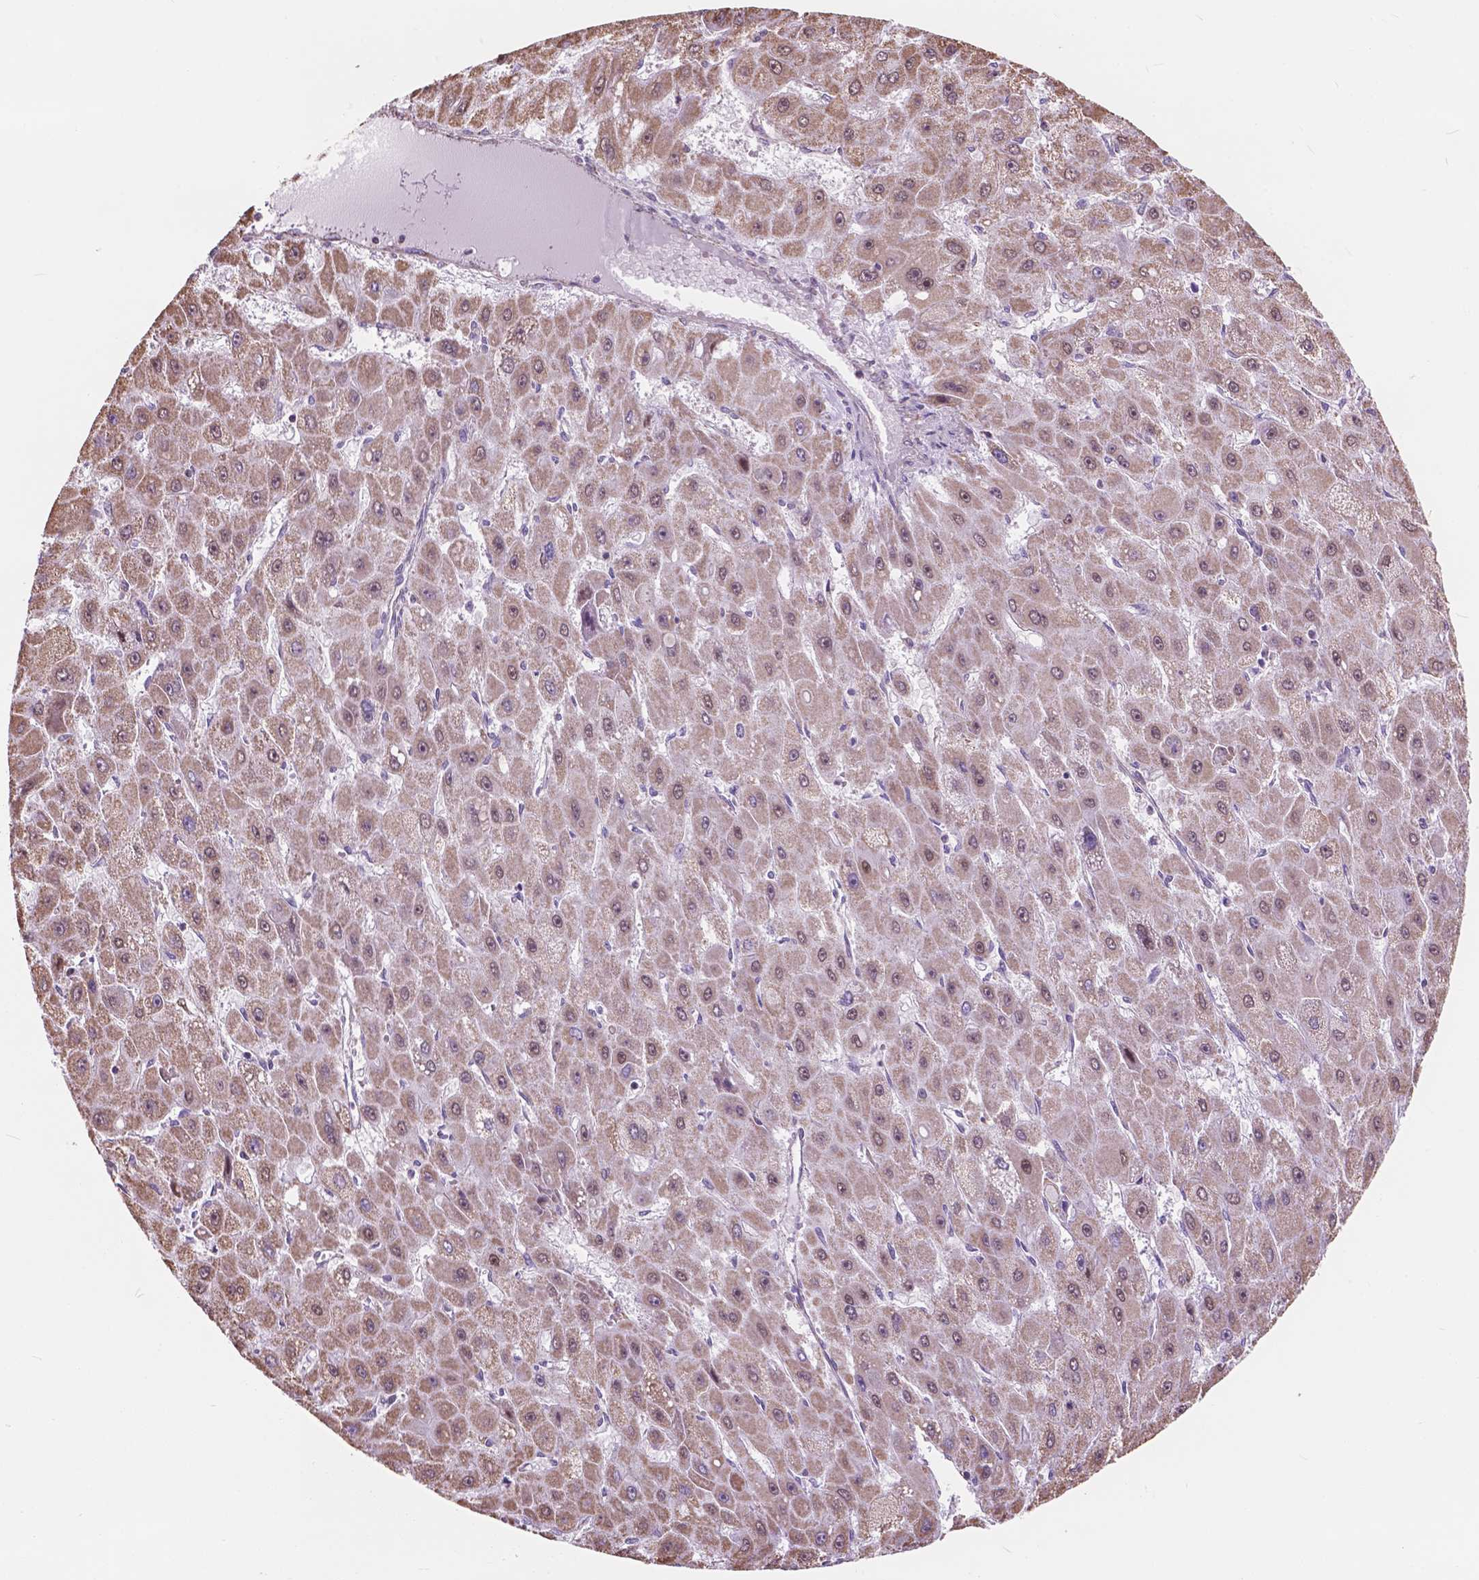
{"staining": {"intensity": "weak", "quantity": ">75%", "location": "cytoplasmic/membranous,nuclear"}, "tissue": "liver cancer", "cell_type": "Tumor cells", "image_type": "cancer", "snomed": [{"axis": "morphology", "description": "Carcinoma, Hepatocellular, NOS"}, {"axis": "topography", "description": "Liver"}], "caption": "An image of liver cancer stained for a protein displays weak cytoplasmic/membranous and nuclear brown staining in tumor cells. Using DAB (brown) and hematoxylin (blue) stains, captured at high magnification using brightfield microscopy.", "gene": "SCOC", "patient": {"sex": "female", "age": 25}}